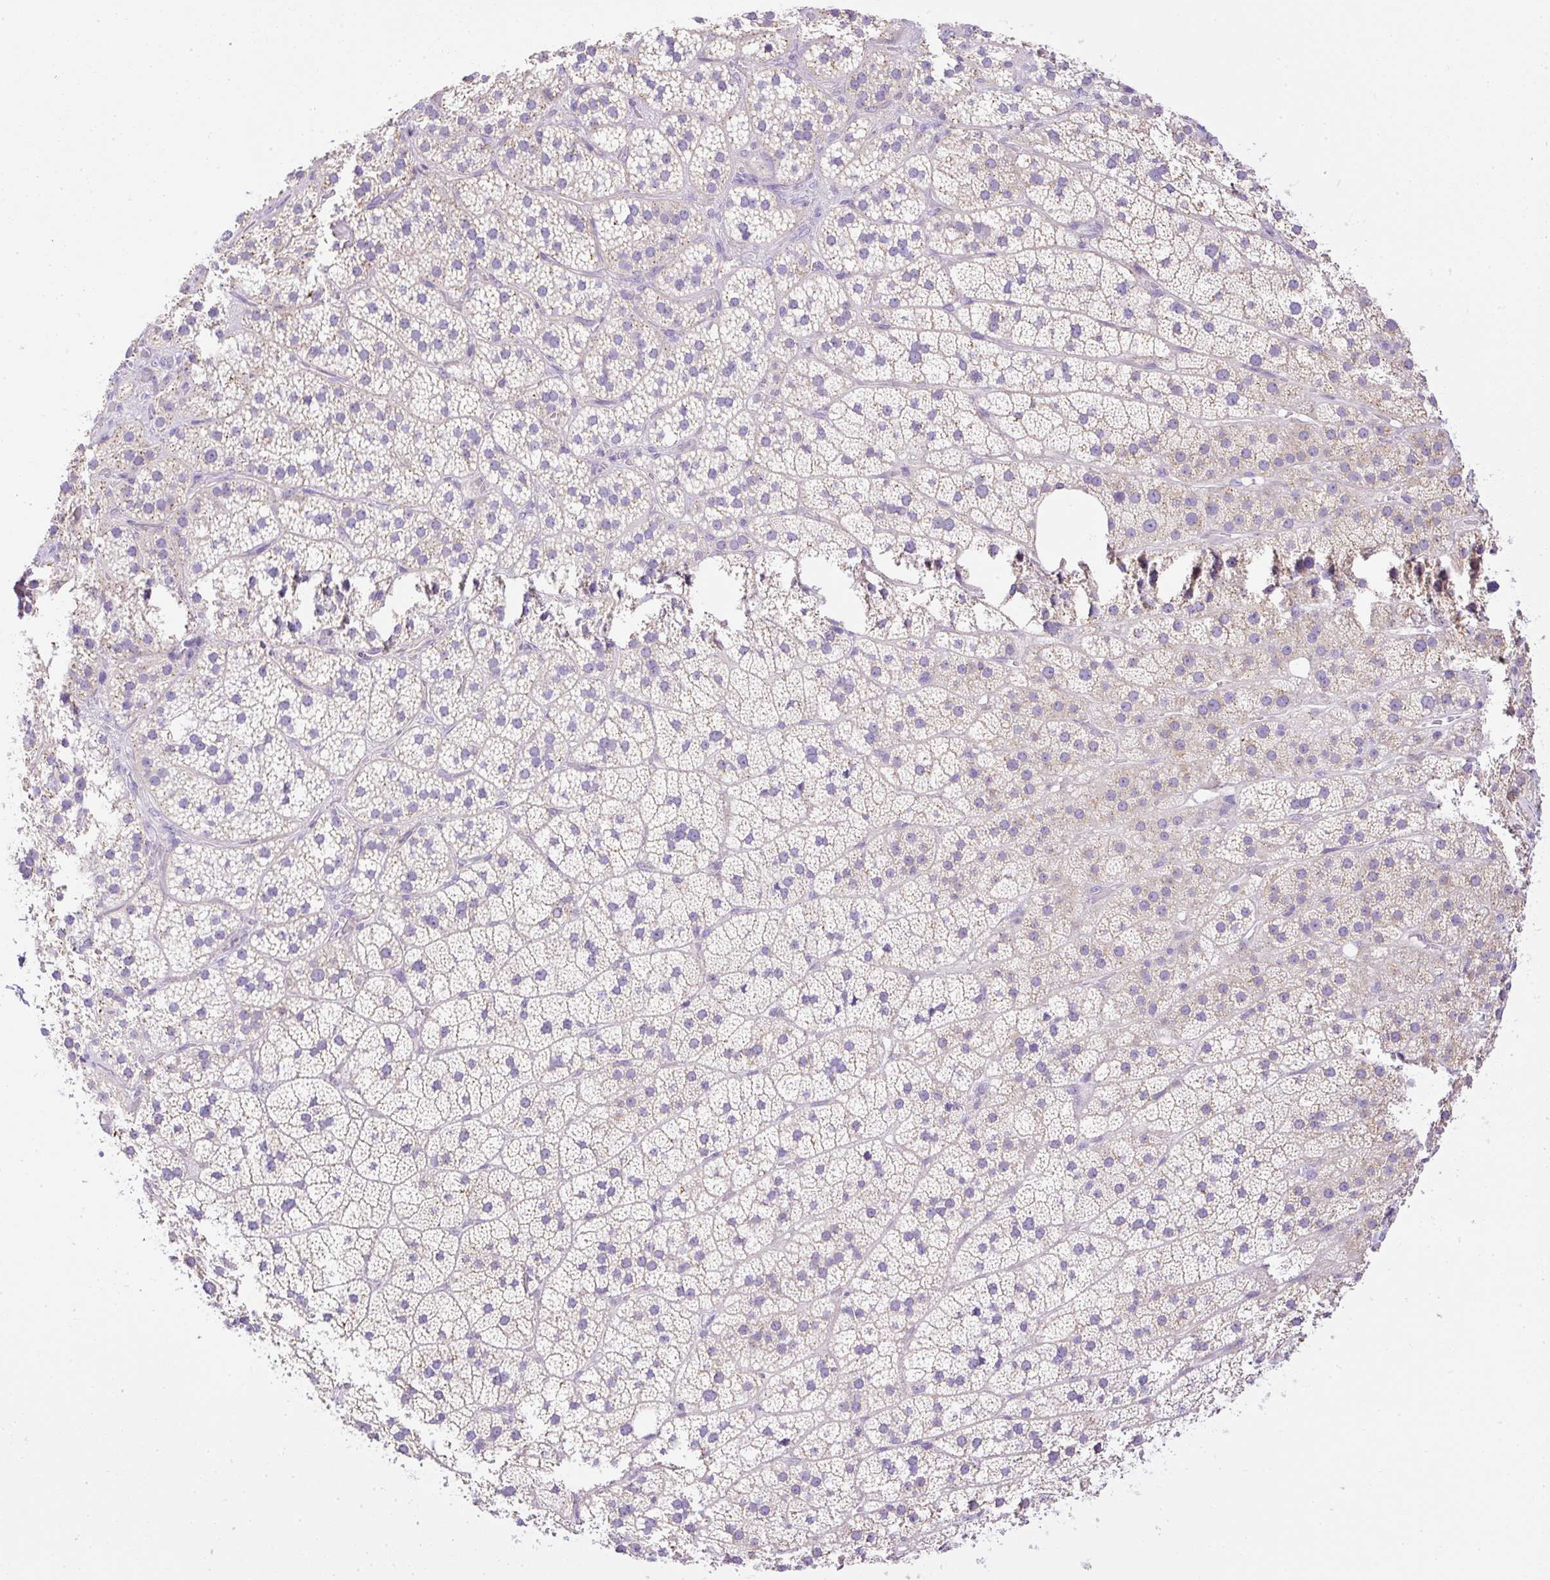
{"staining": {"intensity": "negative", "quantity": "none", "location": "none"}, "tissue": "adrenal gland", "cell_type": "Glandular cells", "image_type": "normal", "snomed": [{"axis": "morphology", "description": "Normal tissue, NOS"}, {"axis": "topography", "description": "Adrenal gland"}], "caption": "Immunohistochemistry (IHC) of normal human adrenal gland exhibits no expression in glandular cells. Brightfield microscopy of IHC stained with DAB (brown) and hematoxylin (blue), captured at high magnification.", "gene": "CFAP47", "patient": {"sex": "male", "age": 57}}